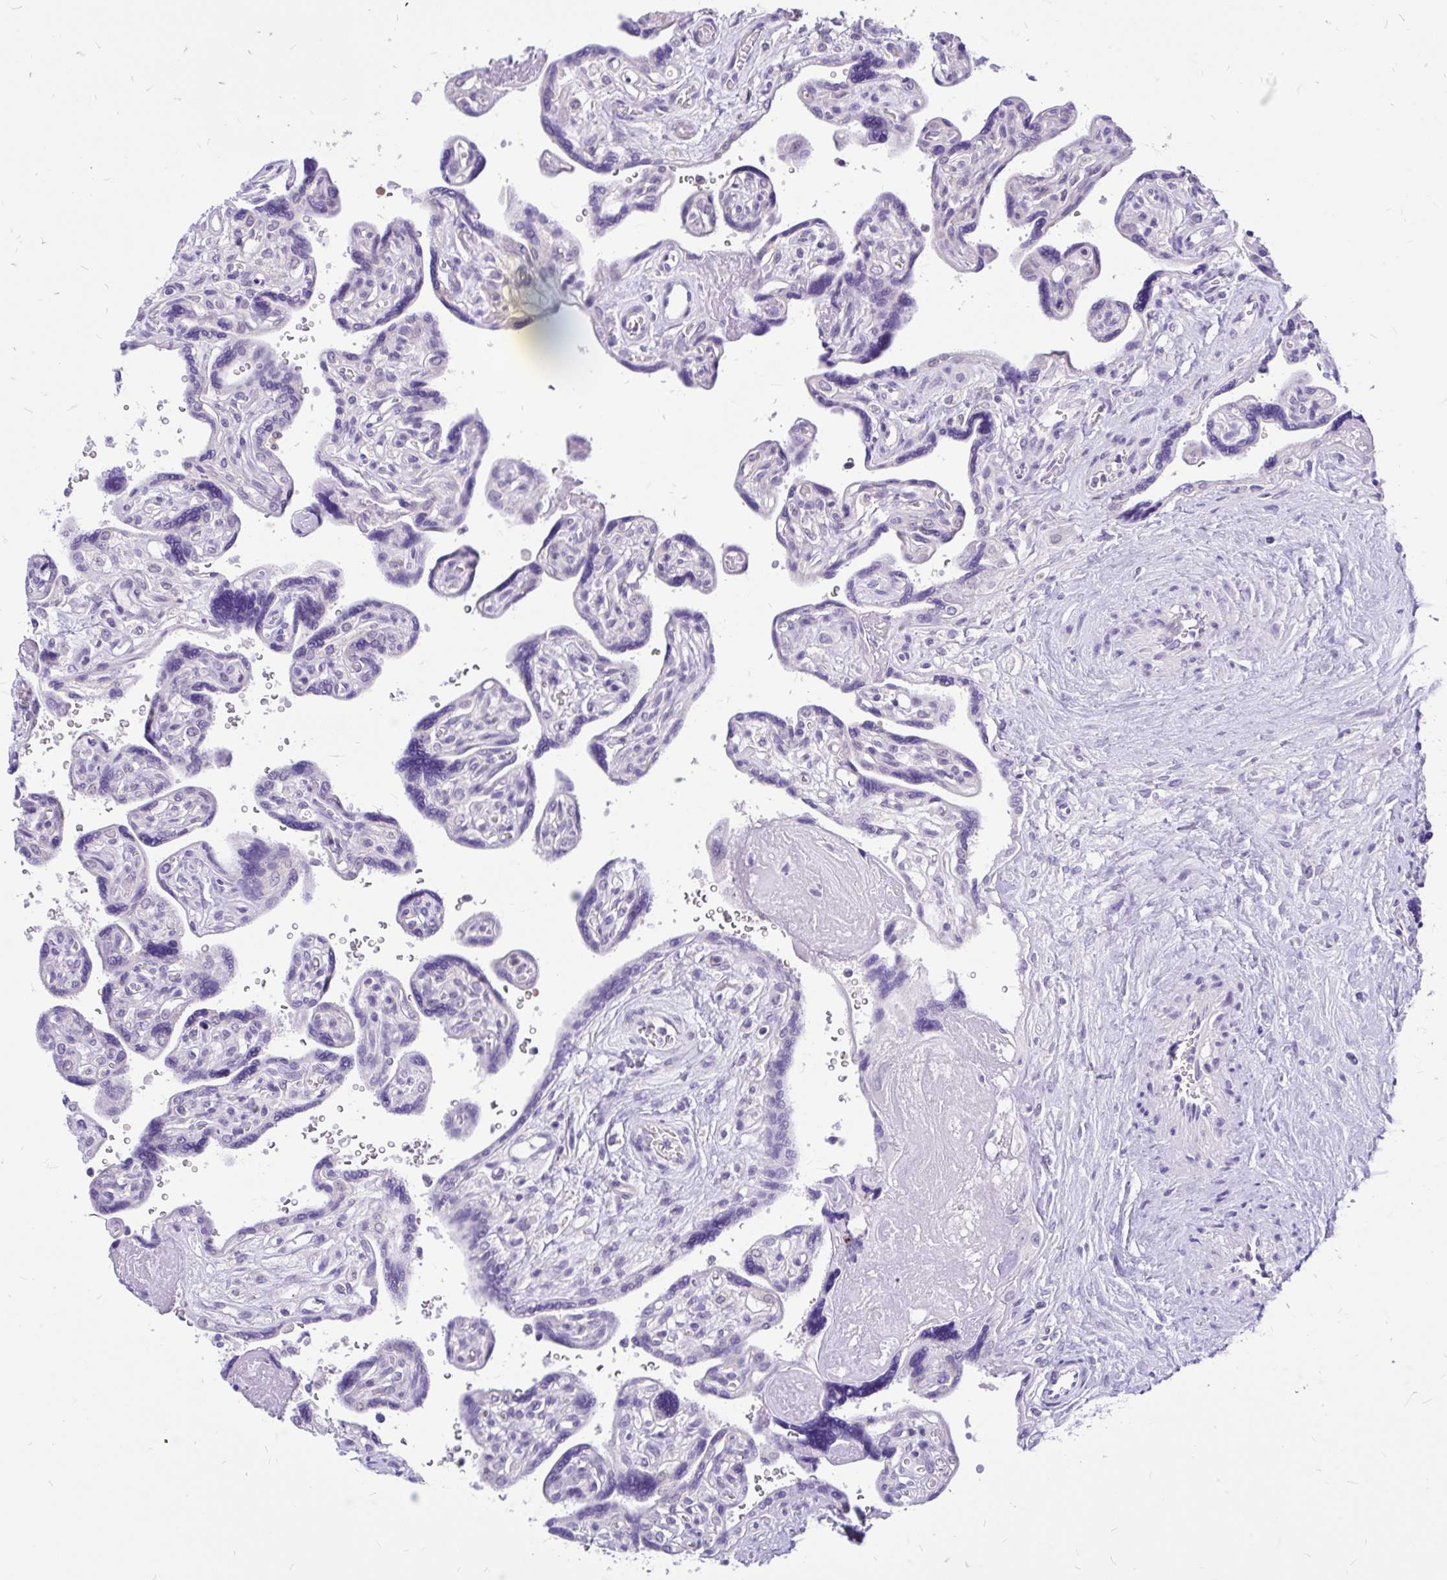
{"staining": {"intensity": "negative", "quantity": "none", "location": "none"}, "tissue": "placenta", "cell_type": "Decidual cells", "image_type": "normal", "snomed": [{"axis": "morphology", "description": "Normal tissue, NOS"}, {"axis": "topography", "description": "Placenta"}], "caption": "This is an immunohistochemistry (IHC) histopathology image of normal human placenta. There is no expression in decidual cells.", "gene": "MAP1LC3A", "patient": {"sex": "female", "age": 39}}